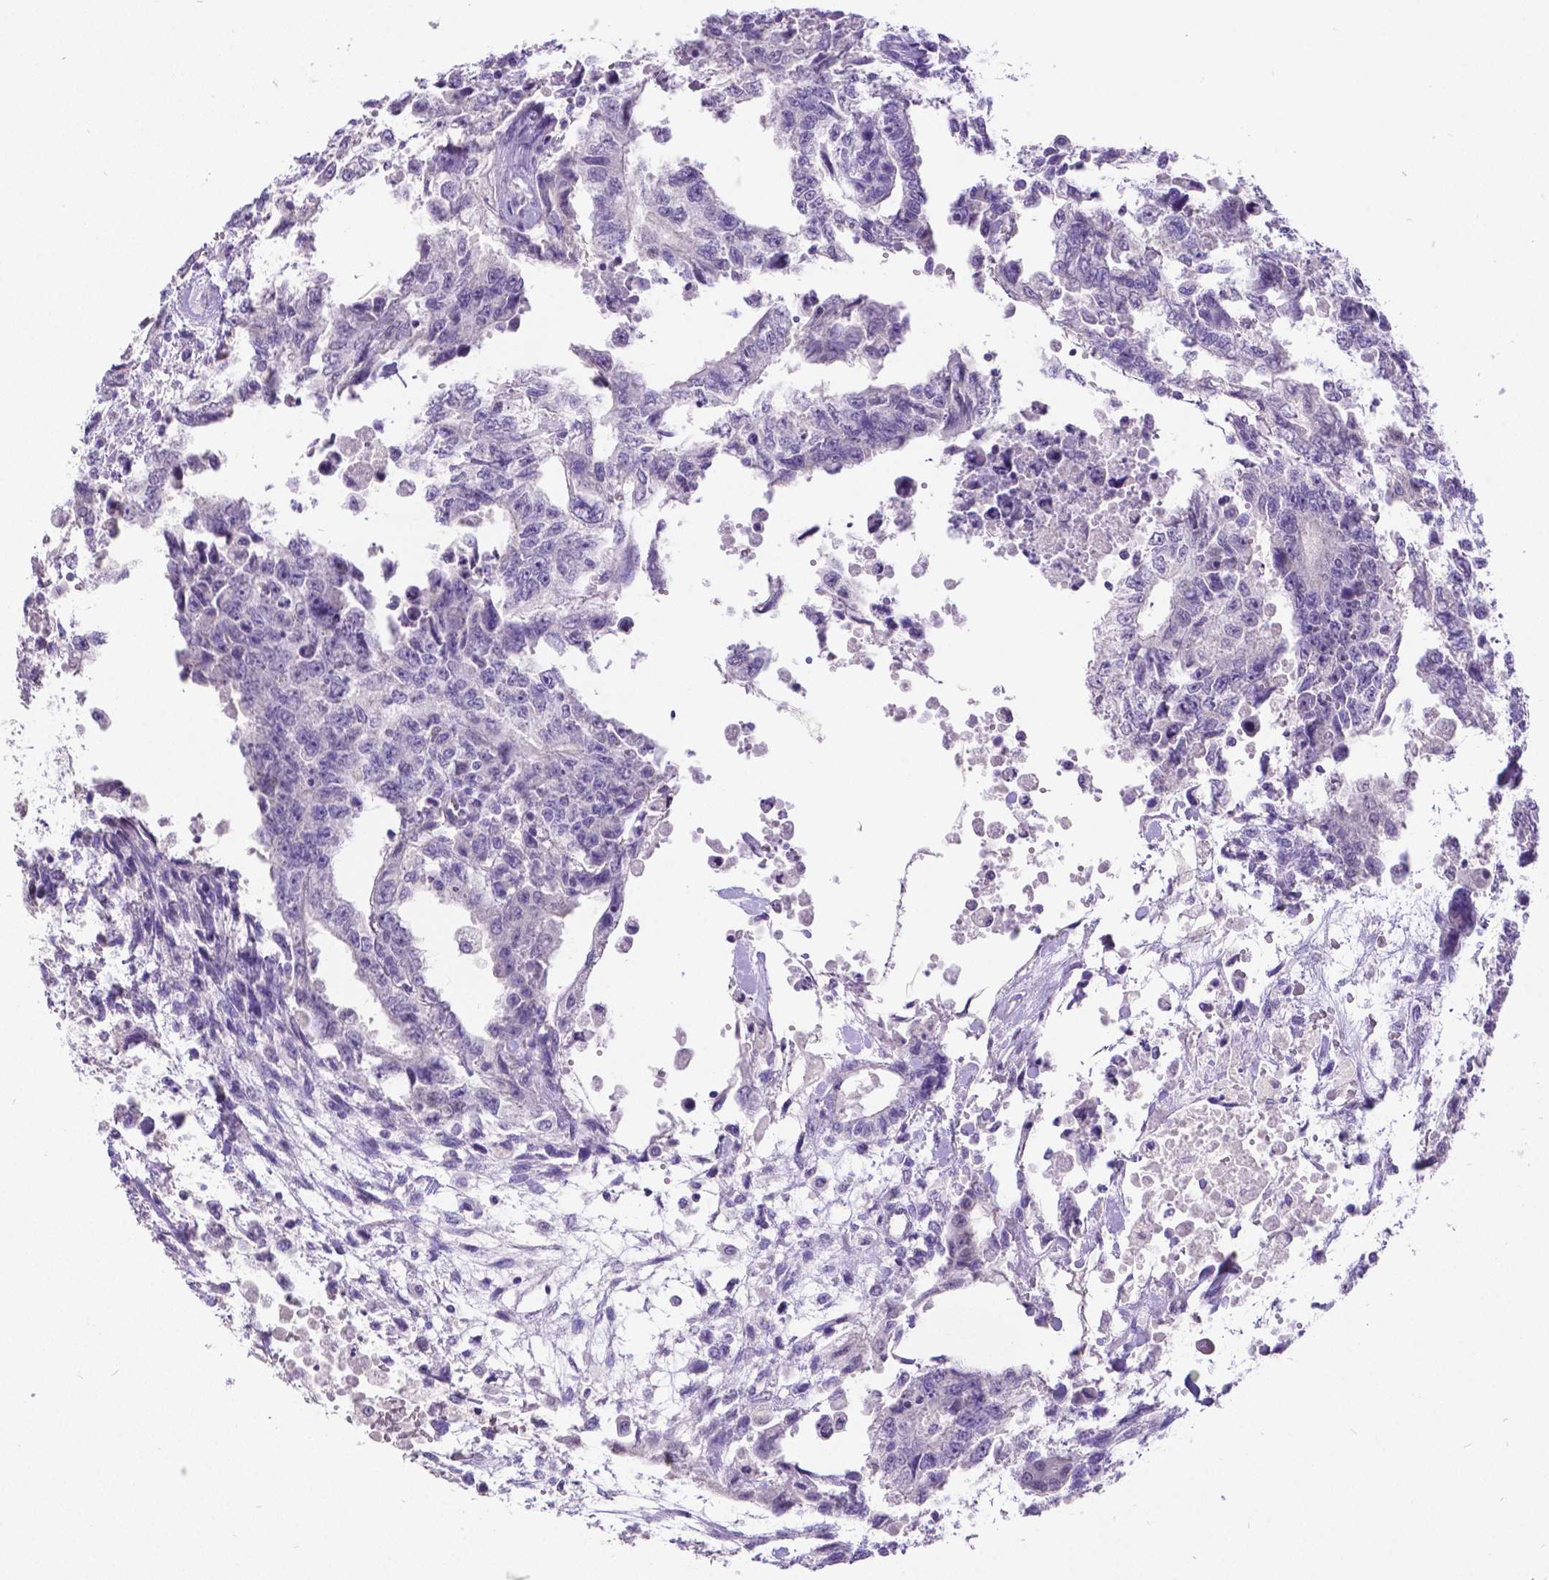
{"staining": {"intensity": "negative", "quantity": "none", "location": "none"}, "tissue": "testis cancer", "cell_type": "Tumor cells", "image_type": "cancer", "snomed": [{"axis": "morphology", "description": "Carcinoma, Embryonal, NOS"}, {"axis": "topography", "description": "Testis"}], "caption": "Human embryonal carcinoma (testis) stained for a protein using immunohistochemistry displays no staining in tumor cells.", "gene": "SATB2", "patient": {"sex": "male", "age": 24}}